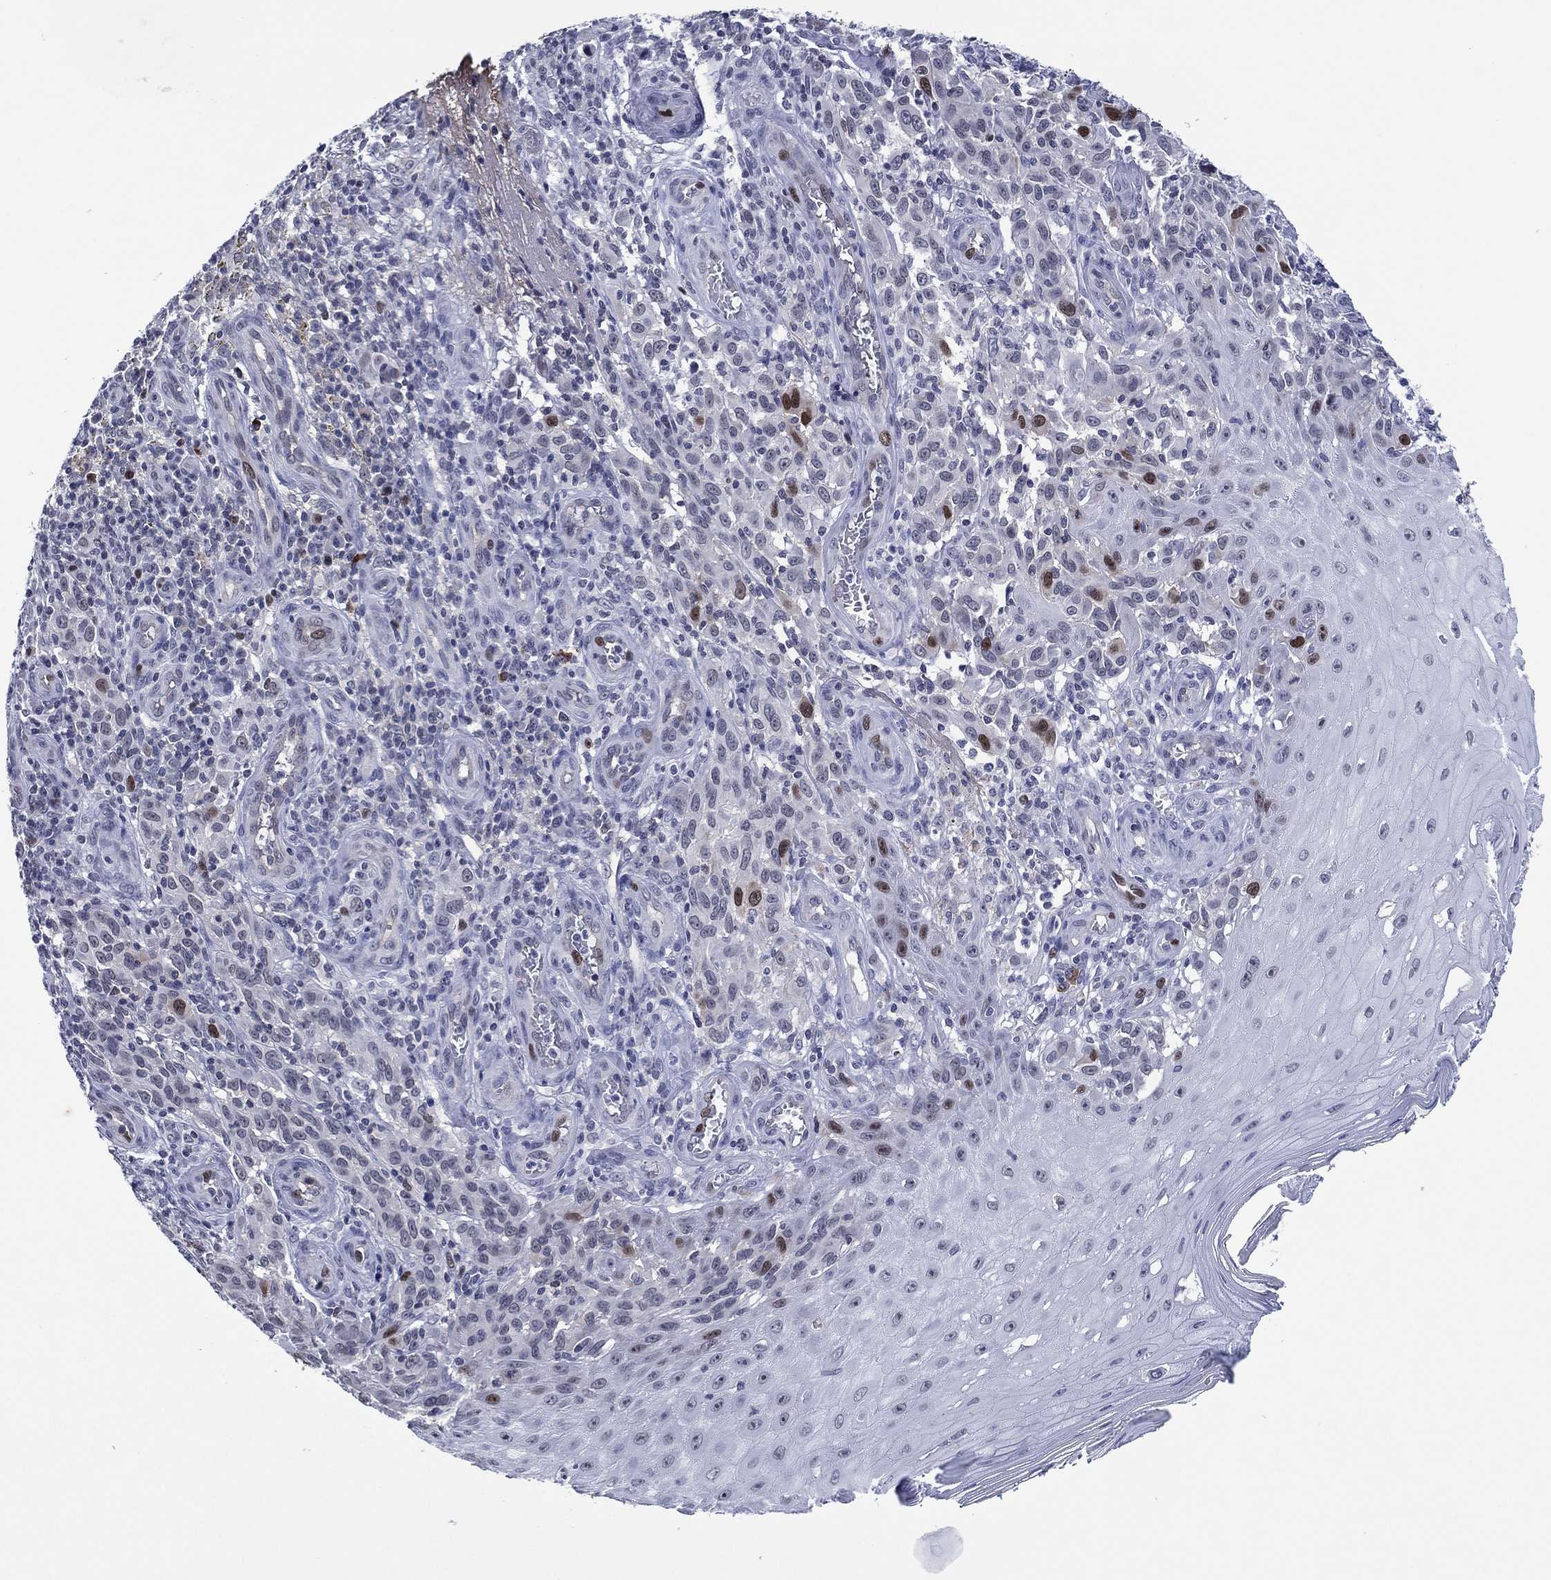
{"staining": {"intensity": "strong", "quantity": "<25%", "location": "nuclear"}, "tissue": "melanoma", "cell_type": "Tumor cells", "image_type": "cancer", "snomed": [{"axis": "morphology", "description": "Malignant melanoma, NOS"}, {"axis": "topography", "description": "Skin"}], "caption": "Protein analysis of malignant melanoma tissue shows strong nuclear staining in about <25% of tumor cells.", "gene": "GATA6", "patient": {"sex": "female", "age": 53}}